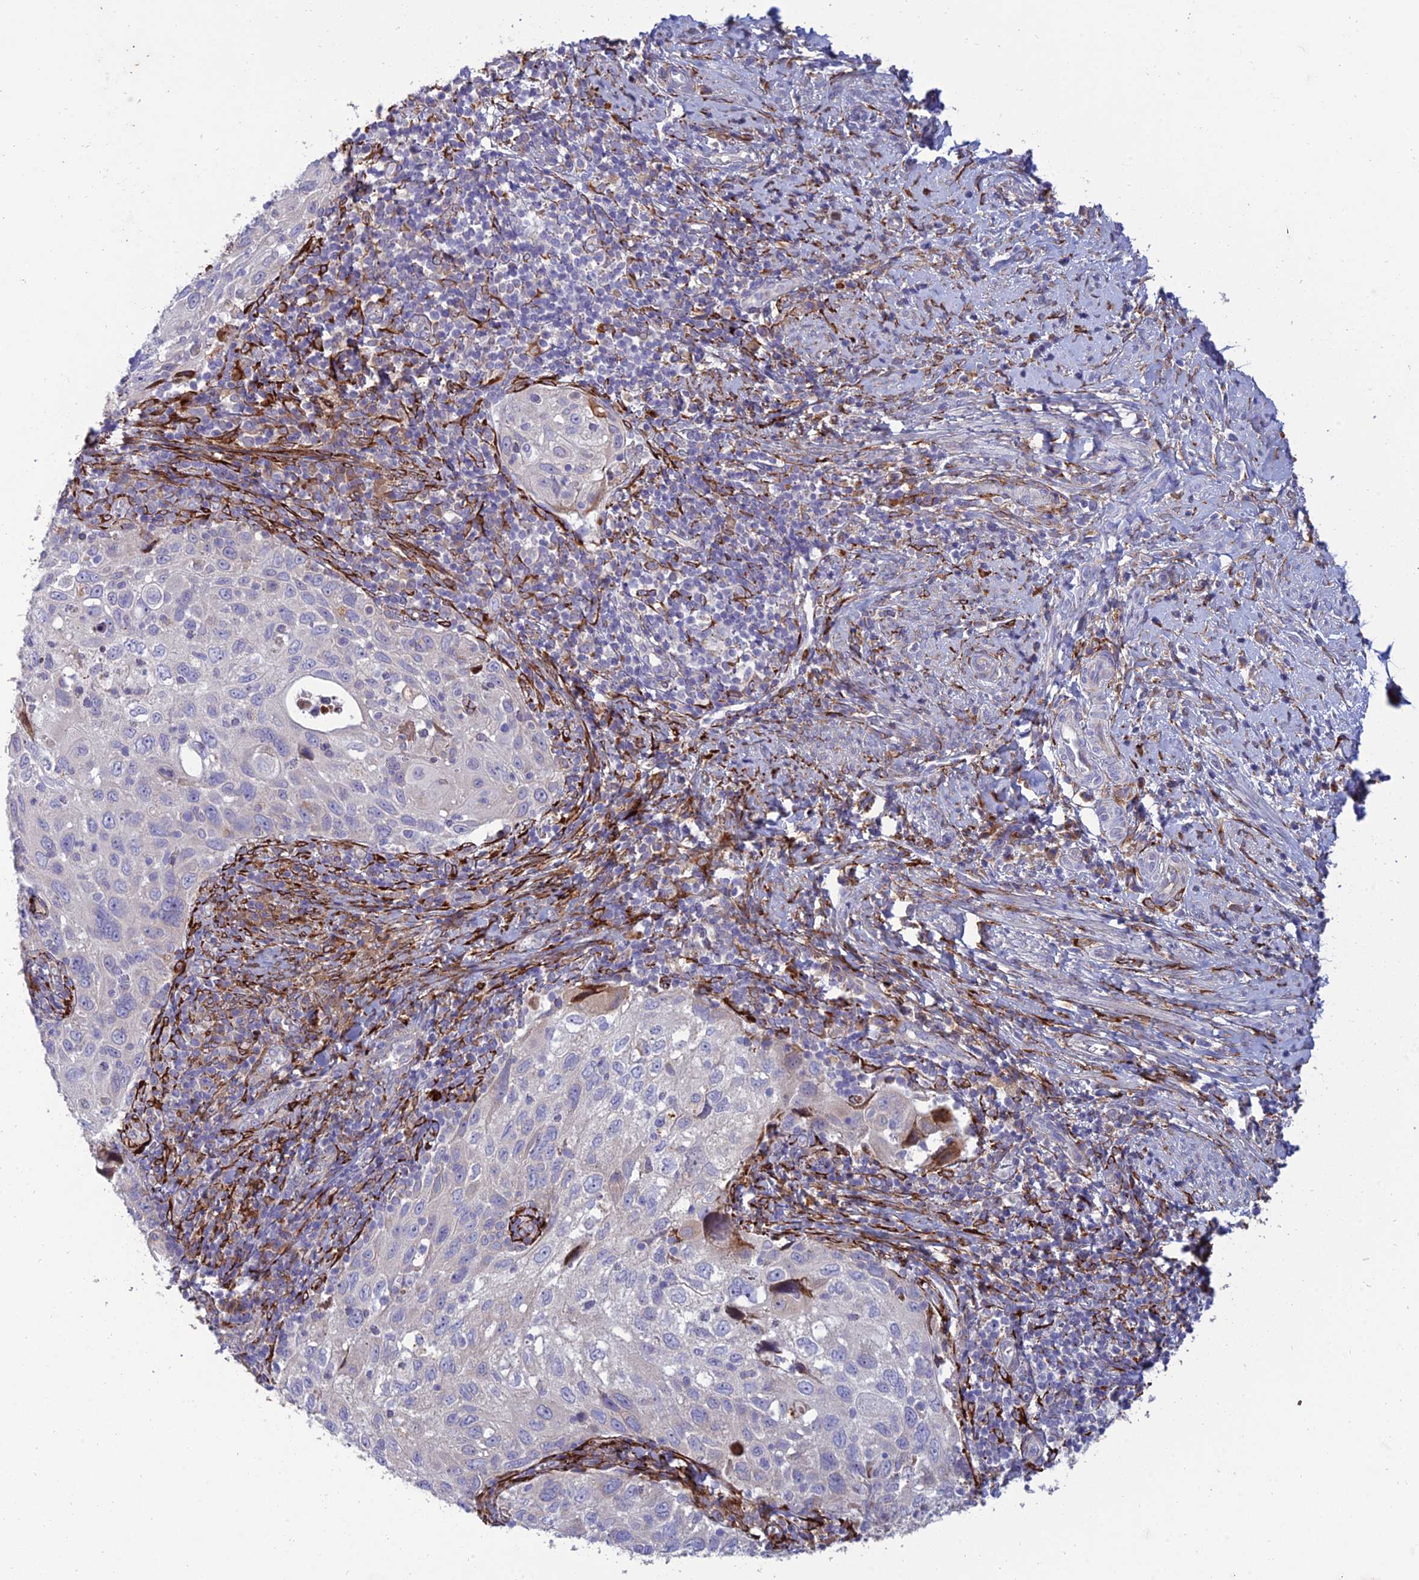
{"staining": {"intensity": "negative", "quantity": "none", "location": "none"}, "tissue": "cervical cancer", "cell_type": "Tumor cells", "image_type": "cancer", "snomed": [{"axis": "morphology", "description": "Squamous cell carcinoma, NOS"}, {"axis": "topography", "description": "Cervix"}], "caption": "A high-resolution micrograph shows immunohistochemistry staining of cervical cancer, which shows no significant positivity in tumor cells. The staining was performed using DAB (3,3'-diaminobenzidine) to visualize the protein expression in brown, while the nuclei were stained in blue with hematoxylin (Magnification: 20x).", "gene": "RCN3", "patient": {"sex": "female", "age": 70}}